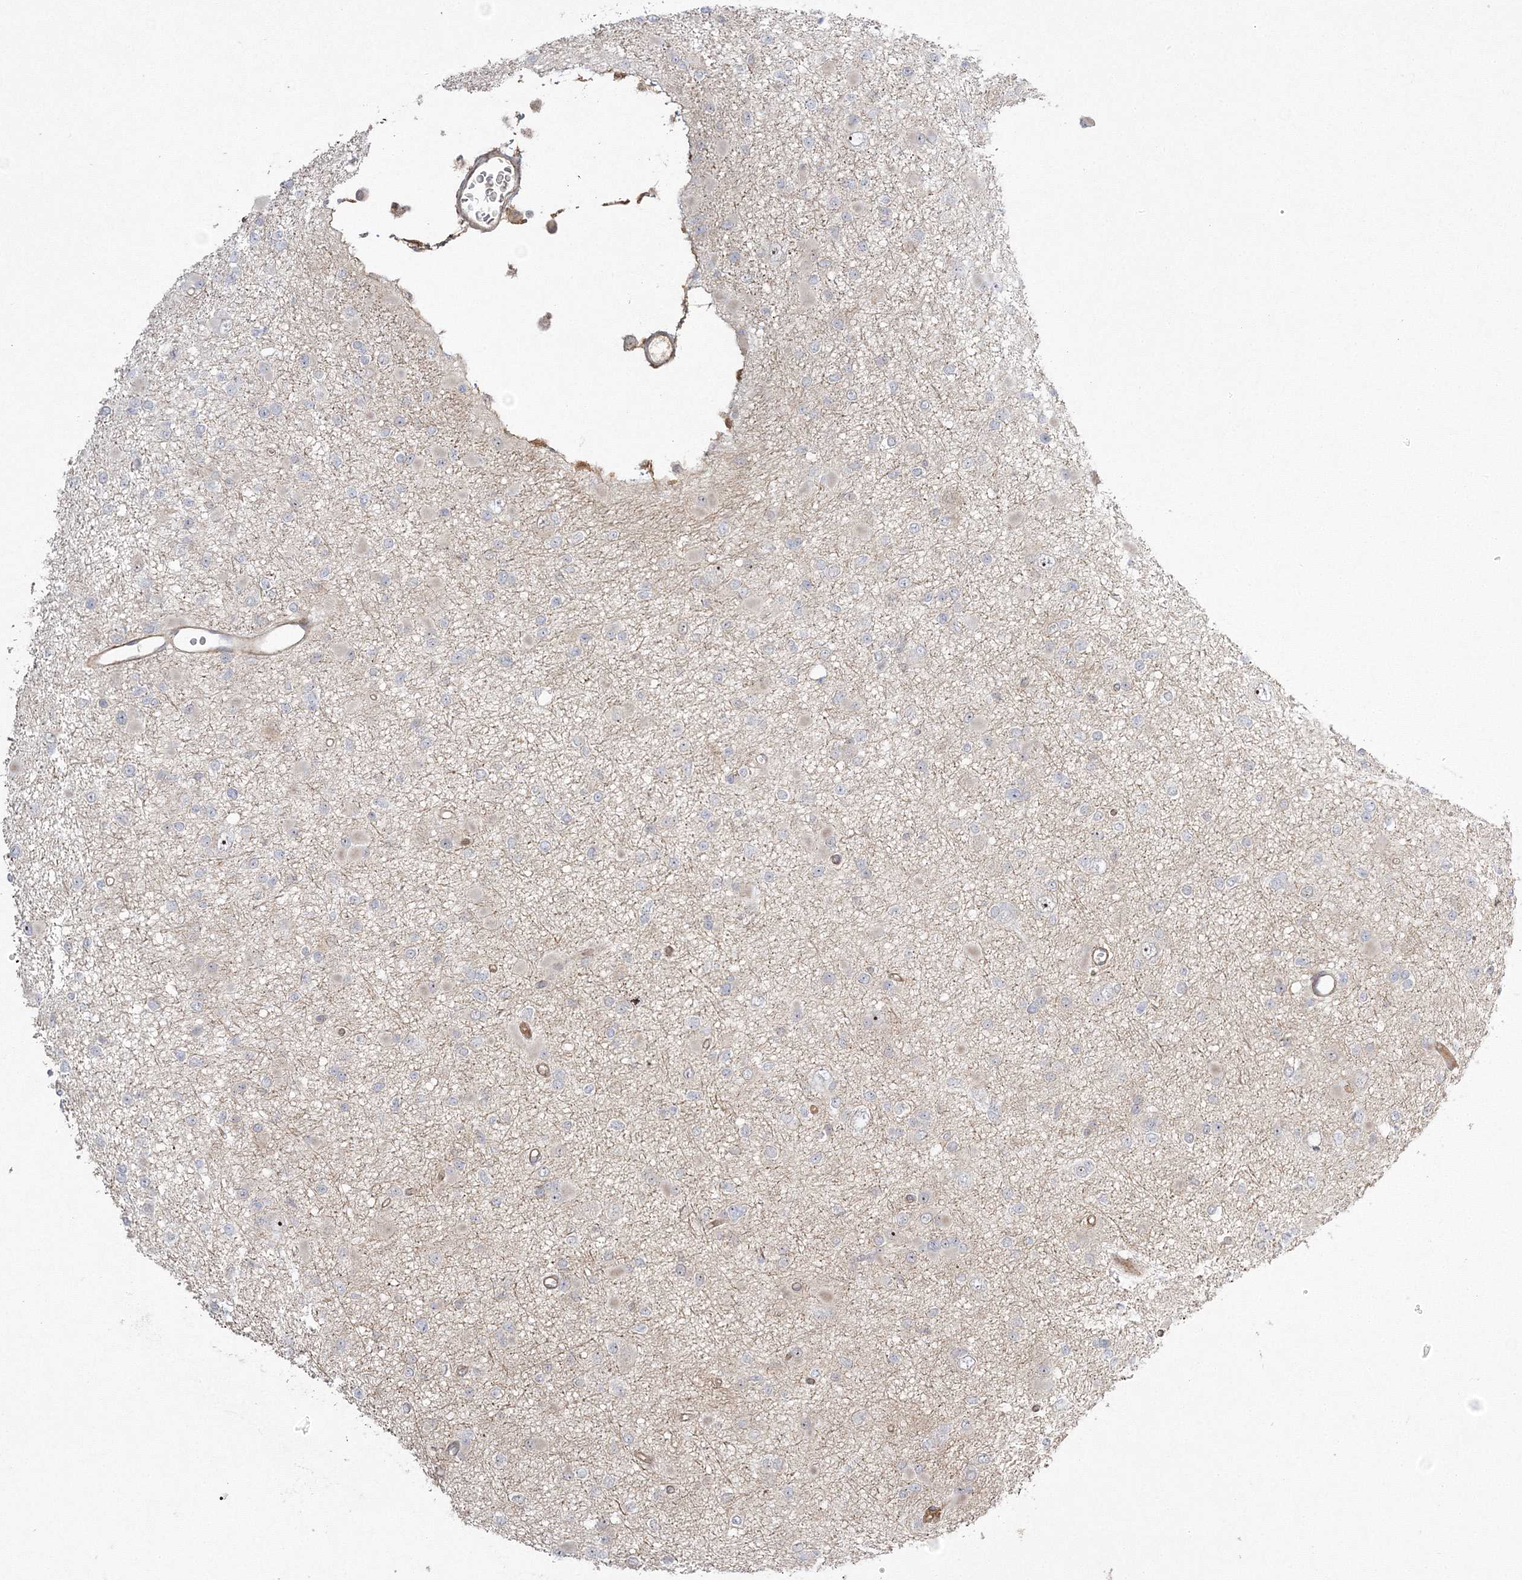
{"staining": {"intensity": "moderate", "quantity": "<25%", "location": "nuclear"}, "tissue": "glioma", "cell_type": "Tumor cells", "image_type": "cancer", "snomed": [{"axis": "morphology", "description": "Glioma, malignant, Low grade"}, {"axis": "topography", "description": "Brain"}], "caption": "Immunohistochemistry (DAB) staining of human glioma demonstrates moderate nuclear protein expression in about <25% of tumor cells.", "gene": "NPM3", "patient": {"sex": "female", "age": 22}}